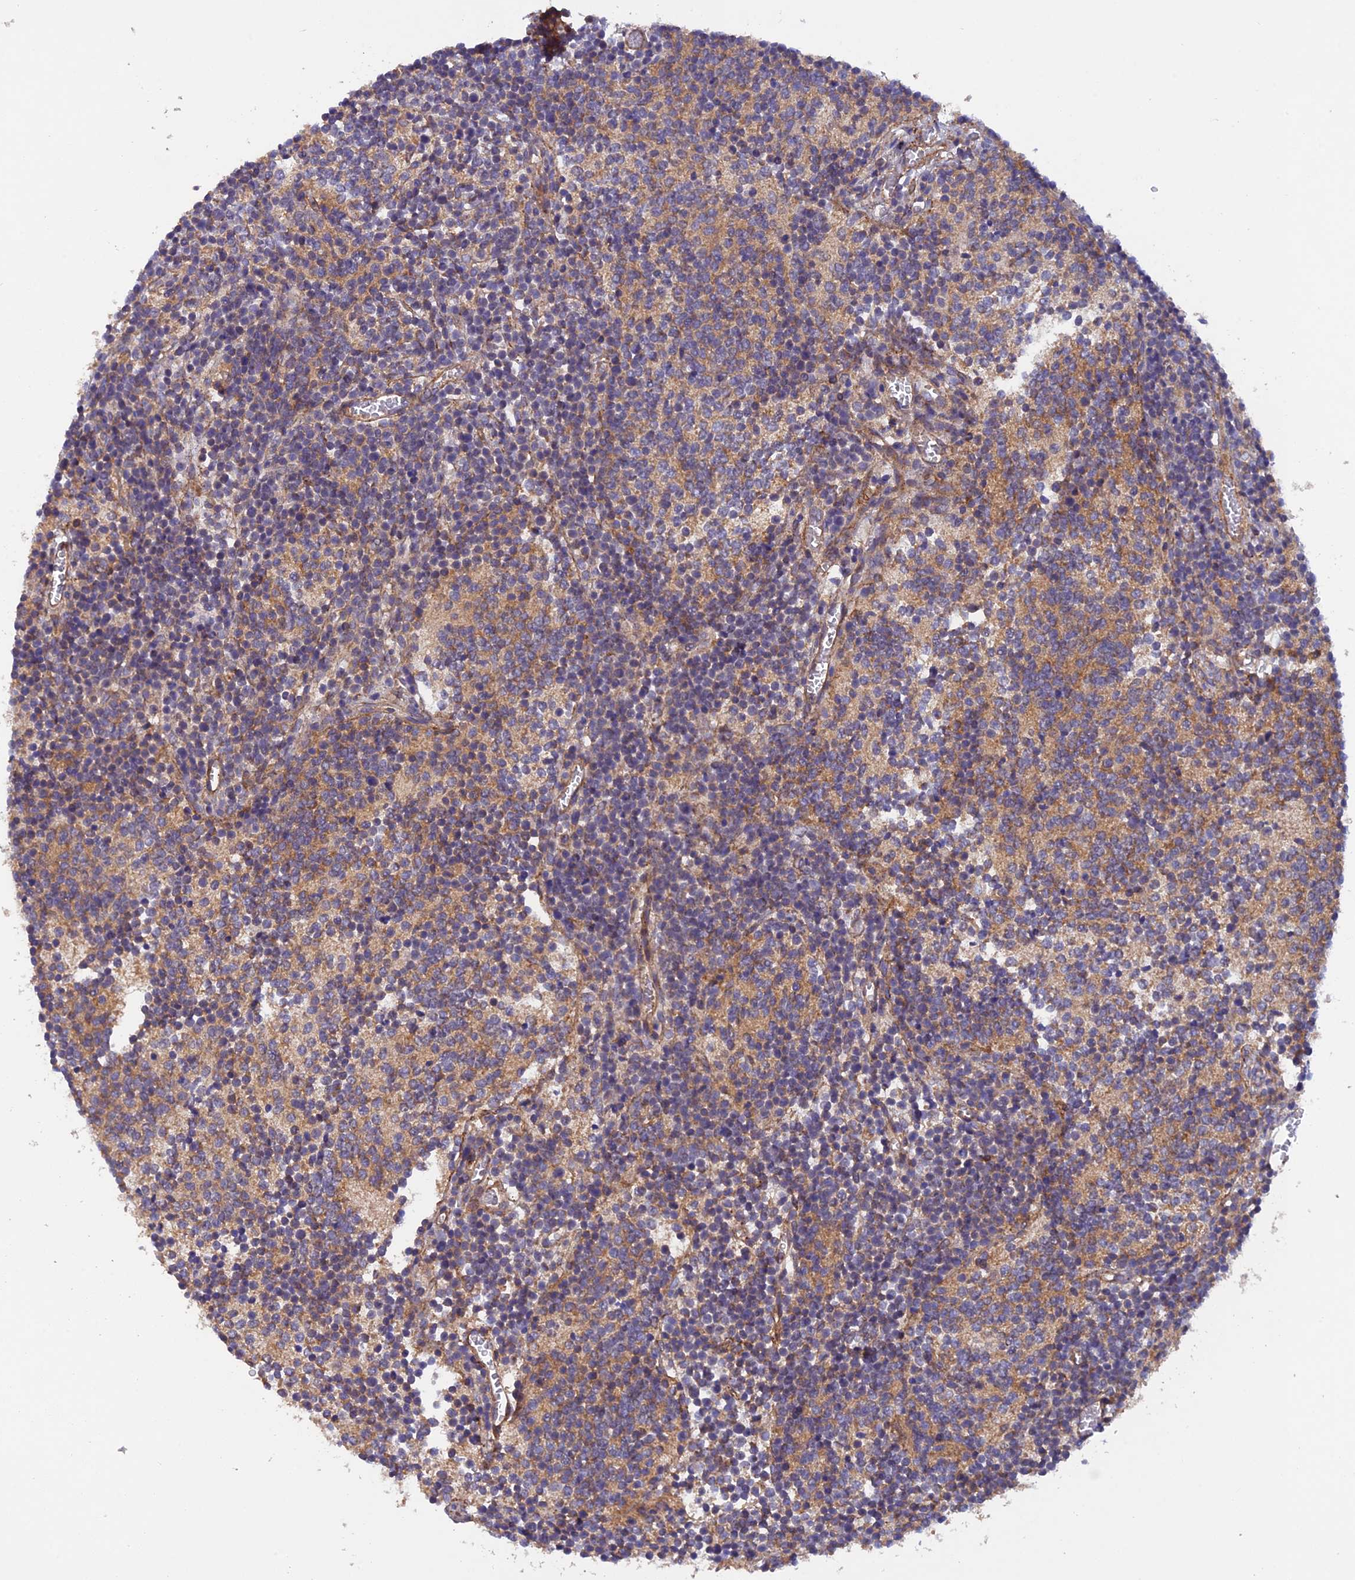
{"staining": {"intensity": "moderate", "quantity": ">75%", "location": "cytoplasmic/membranous"}, "tissue": "glioma", "cell_type": "Tumor cells", "image_type": "cancer", "snomed": [{"axis": "morphology", "description": "Glioma, malignant, Low grade"}, {"axis": "topography", "description": "Brain"}], "caption": "Immunohistochemistry (DAB (3,3'-diaminobenzidine)) staining of malignant glioma (low-grade) demonstrates moderate cytoplasmic/membranous protein expression in about >75% of tumor cells.", "gene": "ADAMTS15", "patient": {"sex": "female", "age": 1}}